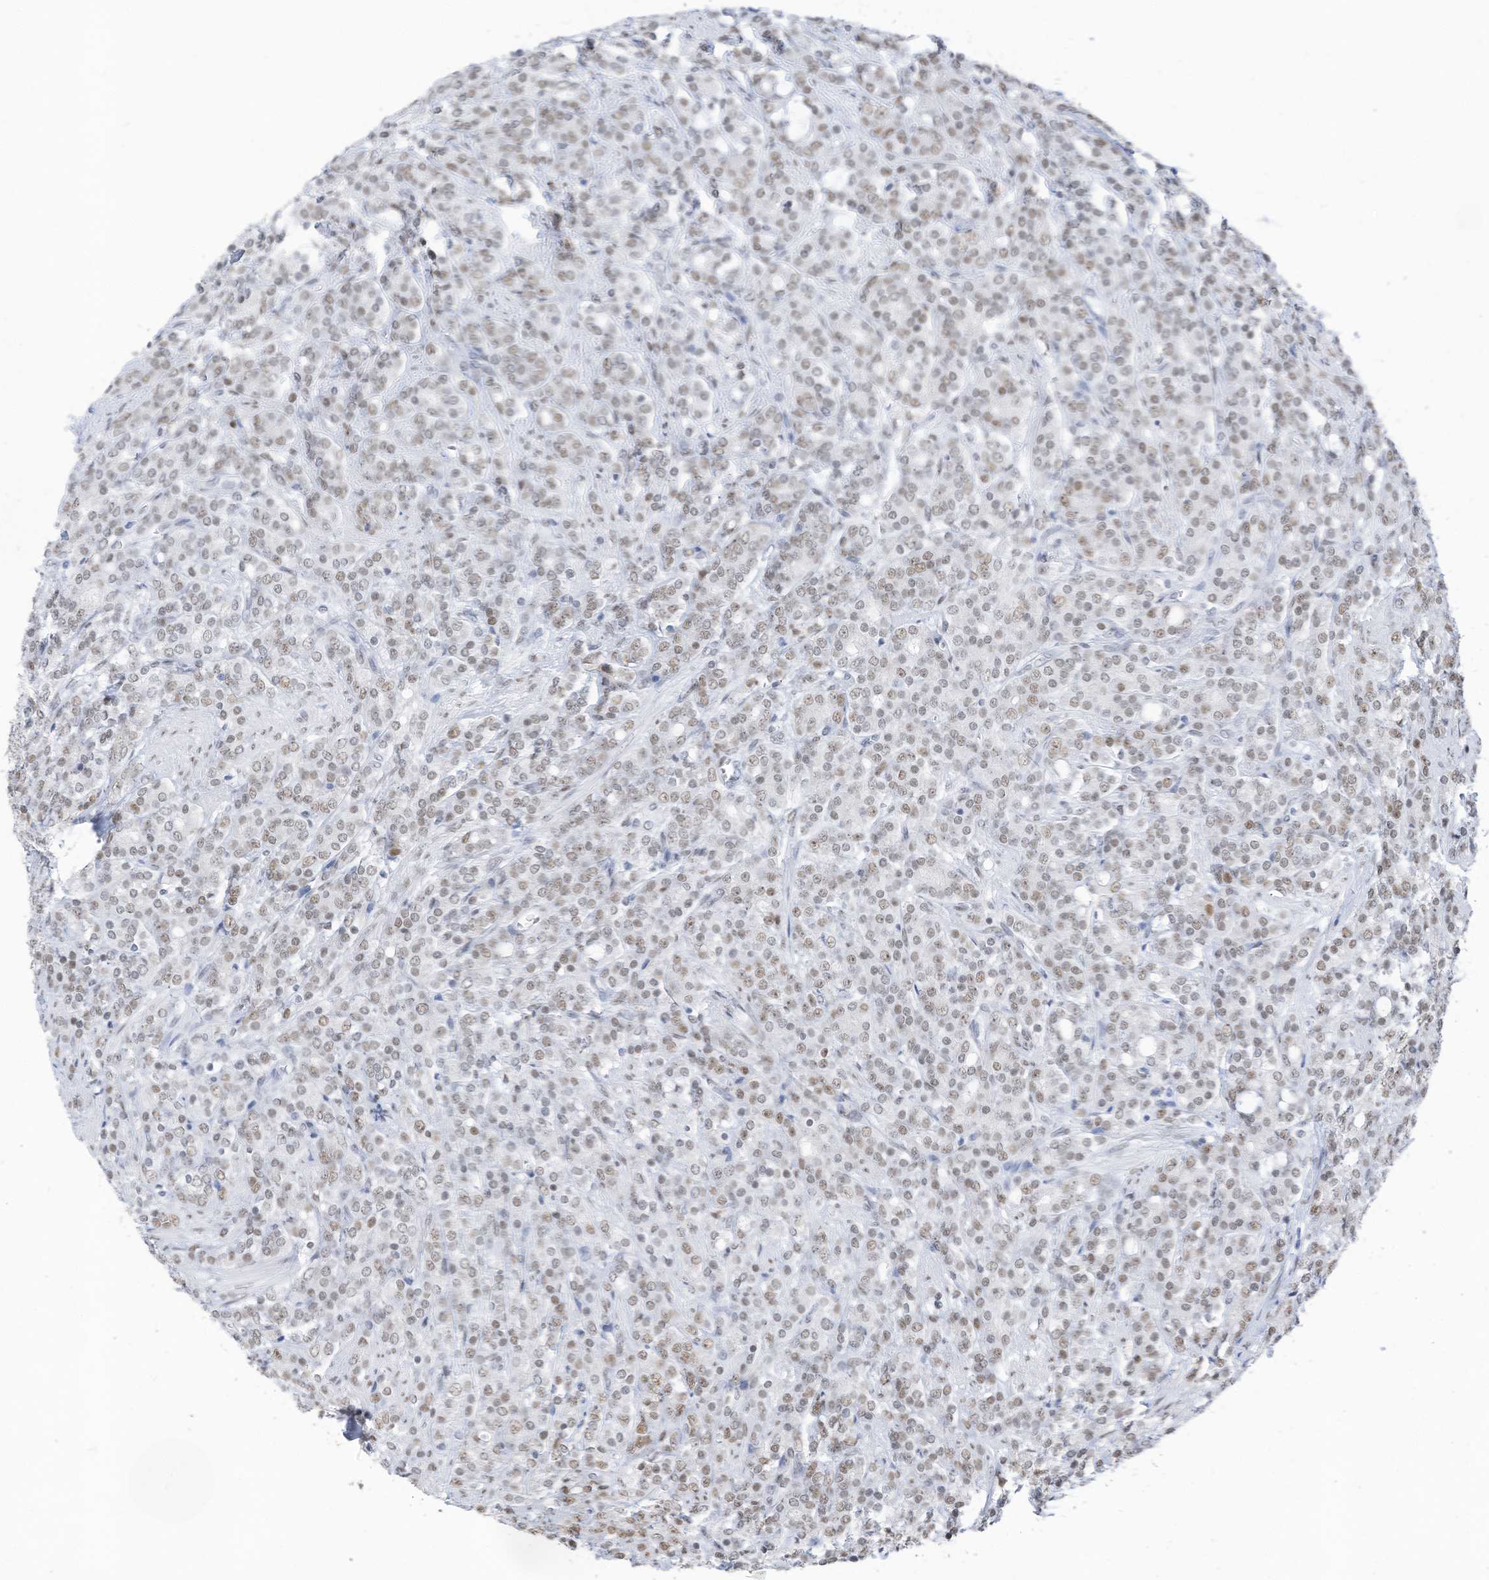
{"staining": {"intensity": "weak", "quantity": ">75%", "location": "nuclear"}, "tissue": "prostate cancer", "cell_type": "Tumor cells", "image_type": "cancer", "snomed": [{"axis": "morphology", "description": "Adenocarcinoma, High grade"}, {"axis": "topography", "description": "Prostate"}], "caption": "Immunohistochemical staining of prostate cancer (high-grade adenocarcinoma) displays low levels of weak nuclear staining in approximately >75% of tumor cells.", "gene": "KHSRP", "patient": {"sex": "male", "age": 62}}